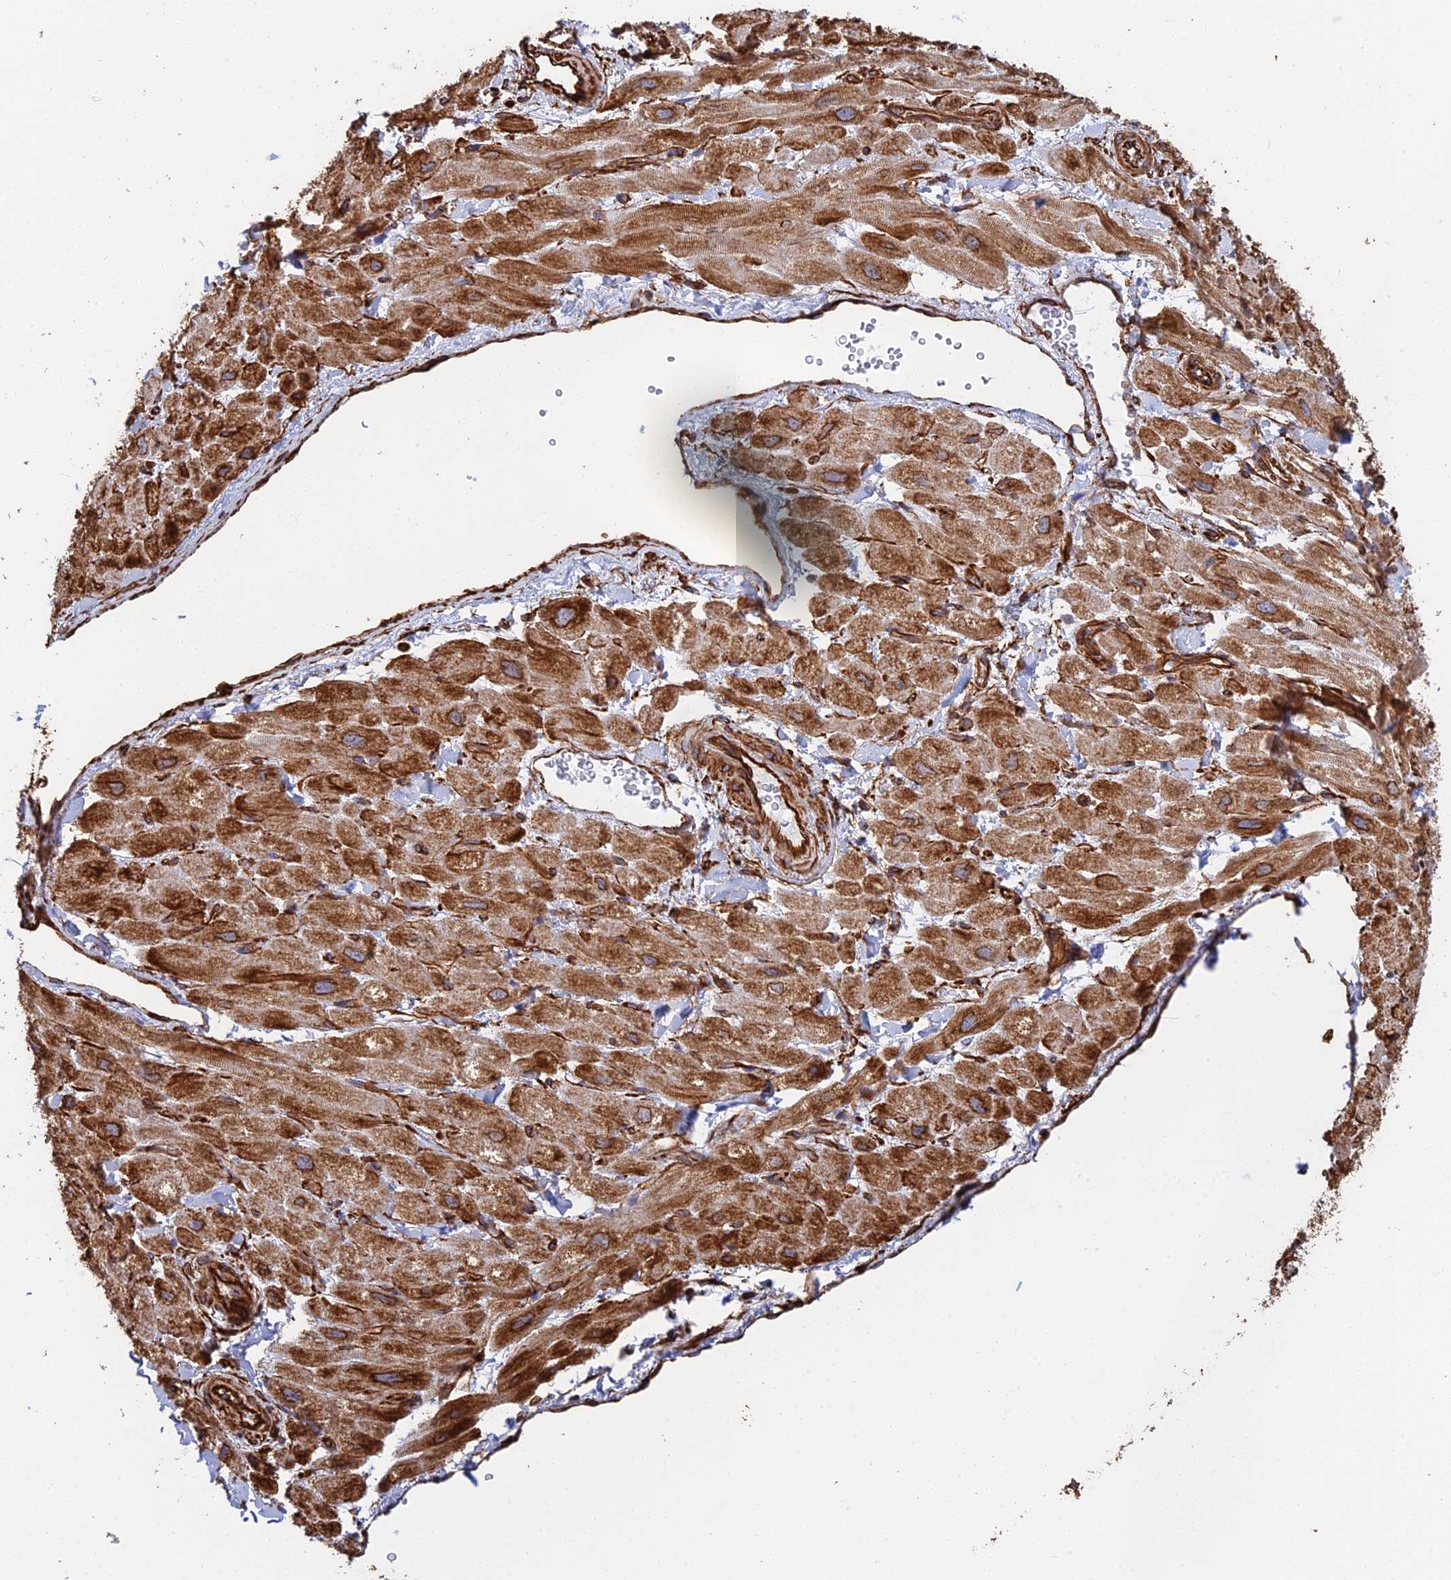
{"staining": {"intensity": "strong", "quantity": "25%-75%", "location": "cytoplasmic/membranous"}, "tissue": "heart muscle", "cell_type": "Cardiomyocytes", "image_type": "normal", "snomed": [{"axis": "morphology", "description": "Normal tissue, NOS"}, {"axis": "topography", "description": "Heart"}], "caption": "Cardiomyocytes exhibit high levels of strong cytoplasmic/membranous expression in about 25%-75% of cells in unremarkable heart muscle.", "gene": "WBP11", "patient": {"sex": "male", "age": 65}}